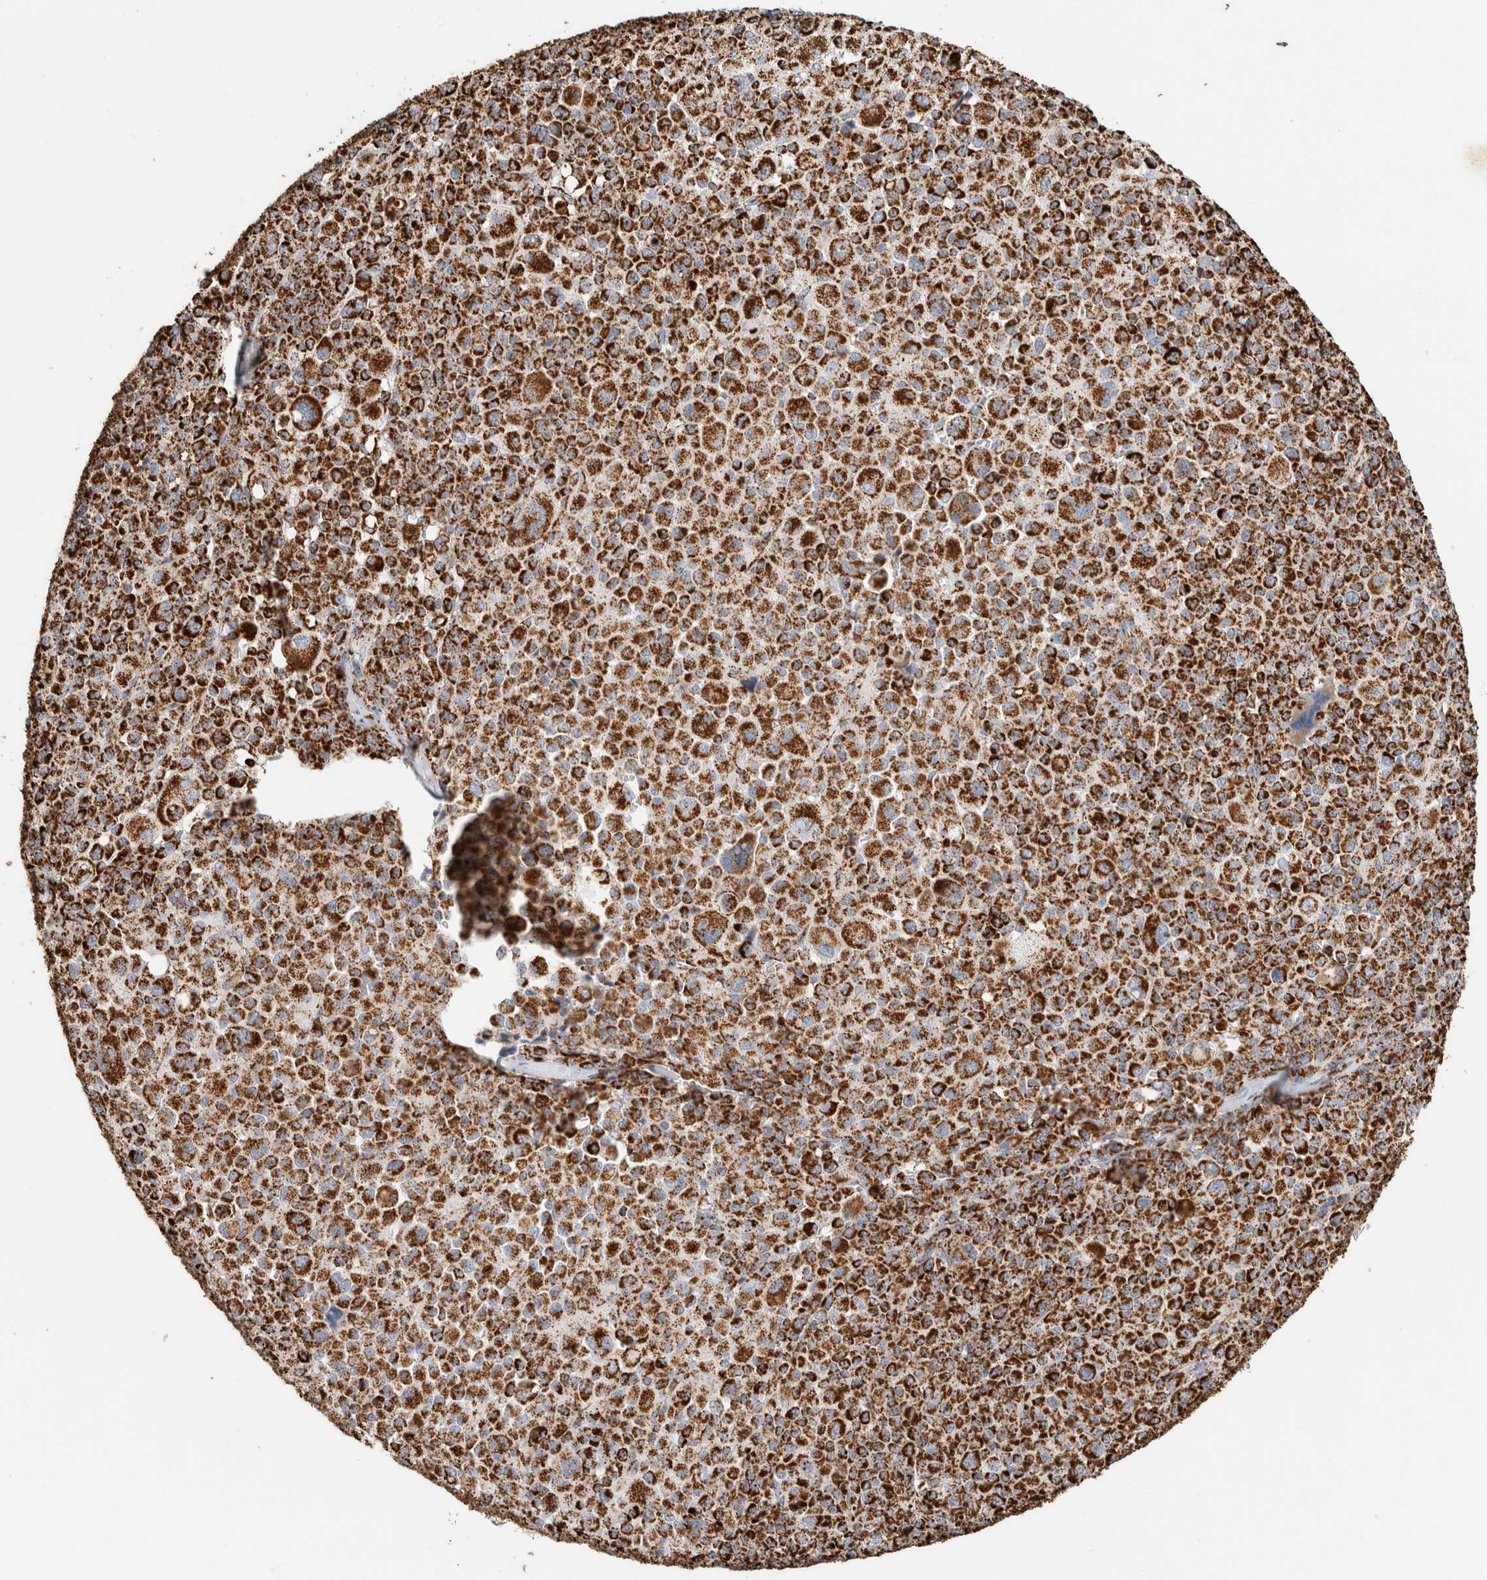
{"staining": {"intensity": "strong", "quantity": ">75%", "location": "cytoplasmic/membranous"}, "tissue": "melanoma", "cell_type": "Tumor cells", "image_type": "cancer", "snomed": [{"axis": "morphology", "description": "Malignant melanoma, Metastatic site"}, {"axis": "topography", "description": "Skin"}], "caption": "Melanoma tissue shows strong cytoplasmic/membranous staining in approximately >75% of tumor cells, visualized by immunohistochemistry. The protein of interest is shown in brown color, while the nuclei are stained blue.", "gene": "C1QBP", "patient": {"sex": "female", "age": 74}}